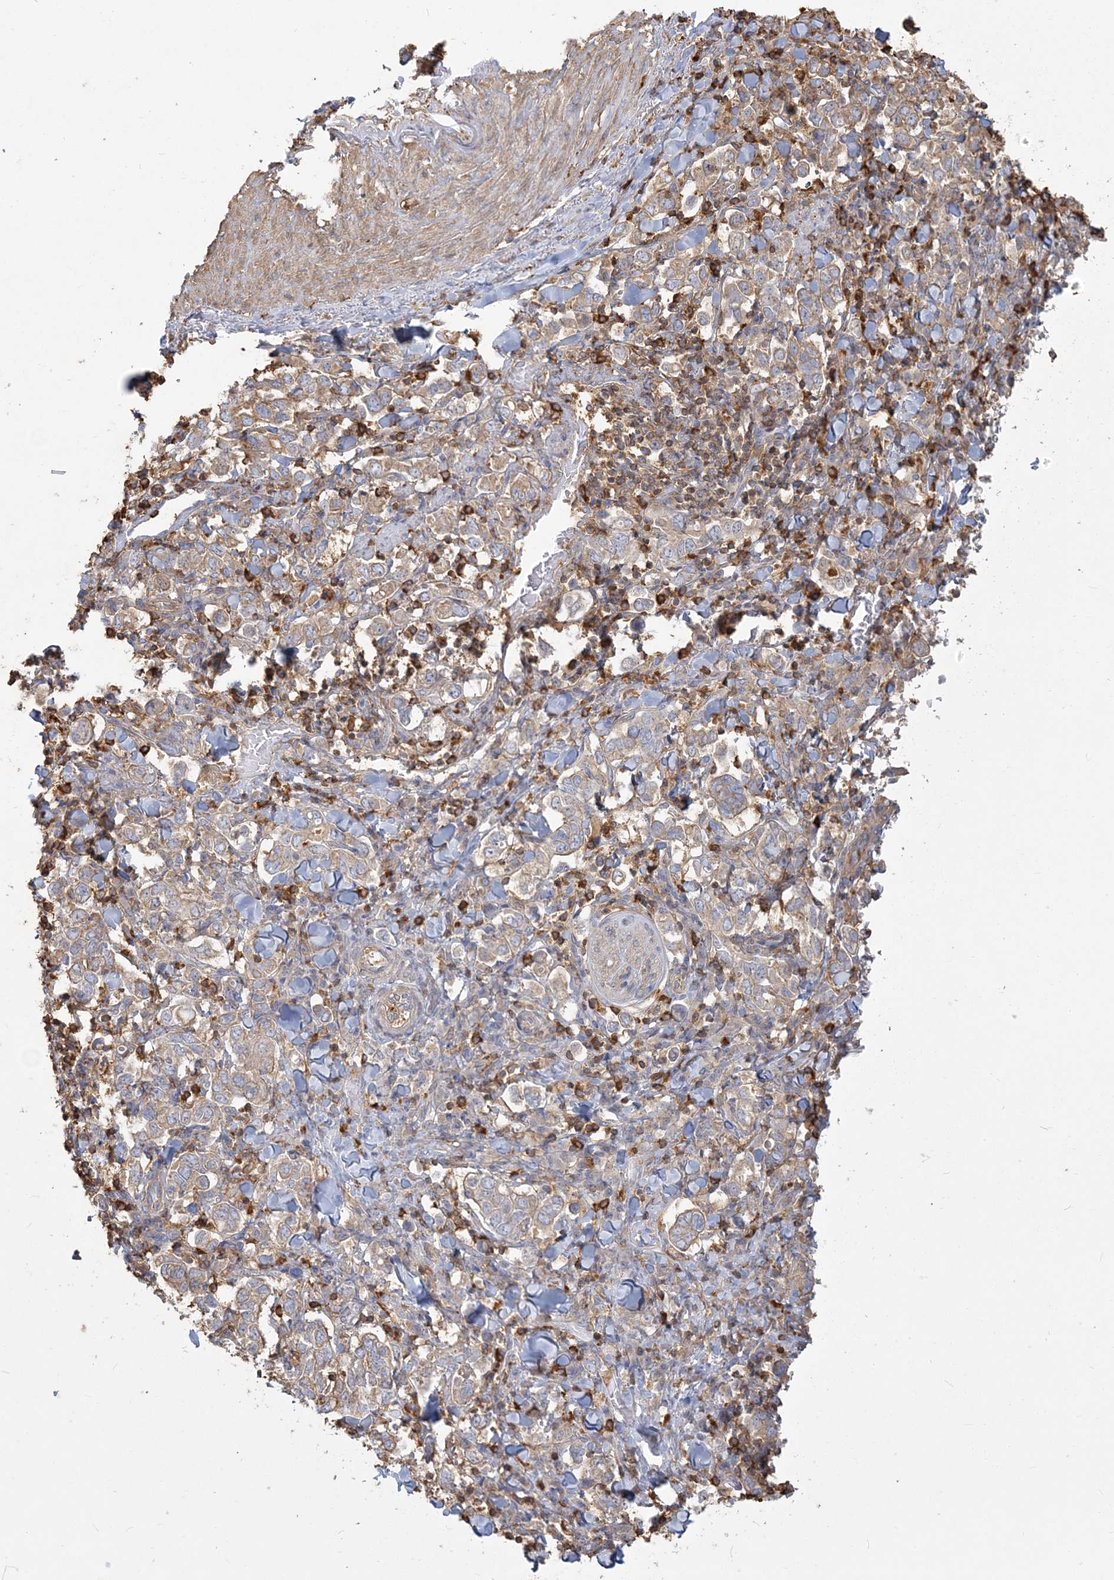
{"staining": {"intensity": "weak", "quantity": ">75%", "location": "cytoplasmic/membranous"}, "tissue": "stomach cancer", "cell_type": "Tumor cells", "image_type": "cancer", "snomed": [{"axis": "morphology", "description": "Adenocarcinoma, NOS"}, {"axis": "topography", "description": "Stomach, upper"}], "caption": "The micrograph displays staining of stomach adenocarcinoma, revealing weak cytoplasmic/membranous protein staining (brown color) within tumor cells. The protein of interest is stained brown, and the nuclei are stained in blue (DAB (3,3'-diaminobenzidine) IHC with brightfield microscopy, high magnification).", "gene": "ANKS1A", "patient": {"sex": "male", "age": 62}}